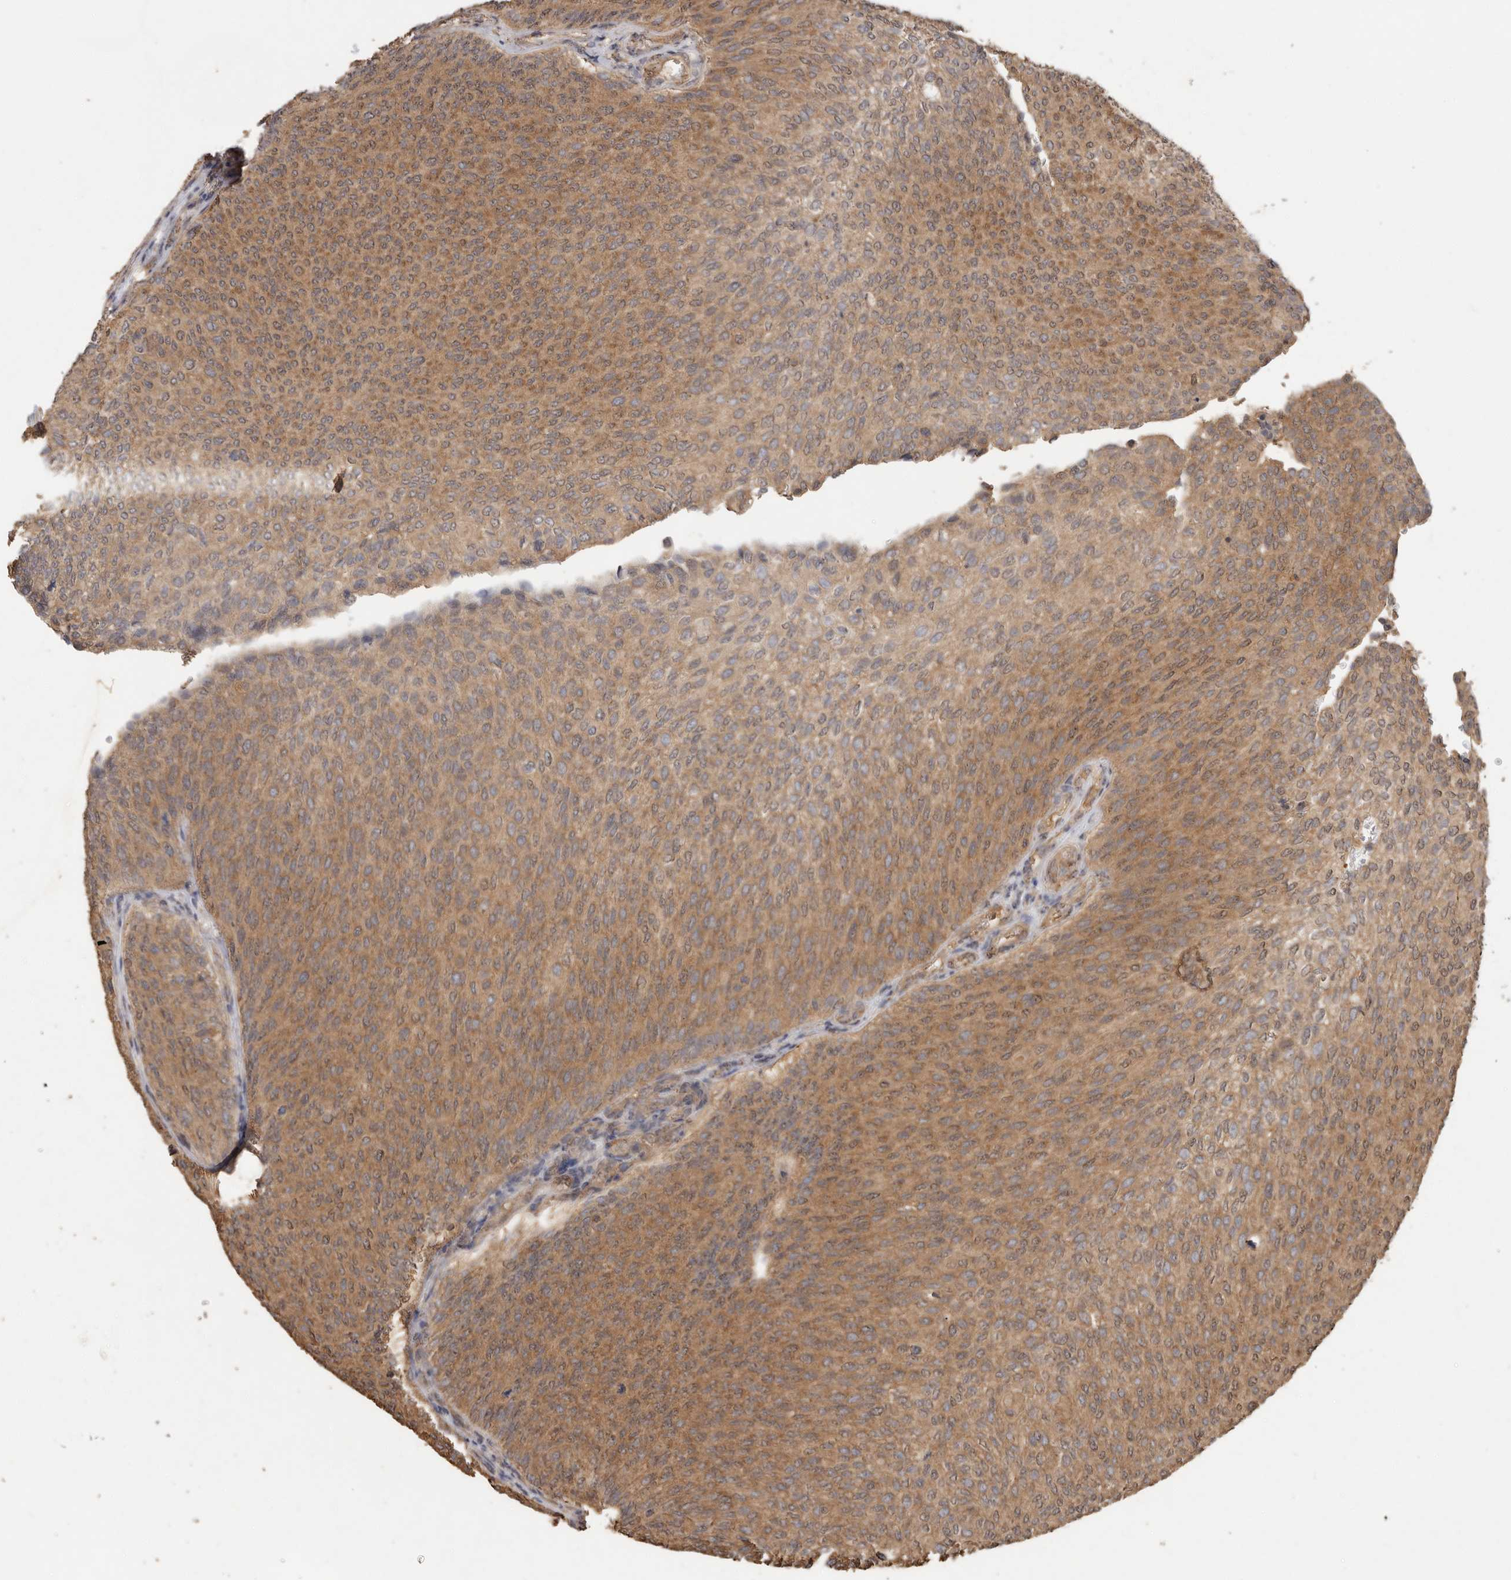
{"staining": {"intensity": "moderate", "quantity": ">75%", "location": "cytoplasmic/membranous"}, "tissue": "urothelial cancer", "cell_type": "Tumor cells", "image_type": "cancer", "snomed": [{"axis": "morphology", "description": "Urothelial carcinoma, Low grade"}, {"axis": "topography", "description": "Urinary bladder"}], "caption": "Immunohistochemistry (DAB) staining of urothelial cancer displays moderate cytoplasmic/membranous protein positivity in approximately >75% of tumor cells.", "gene": "RWDD1", "patient": {"sex": "female", "age": 79}}